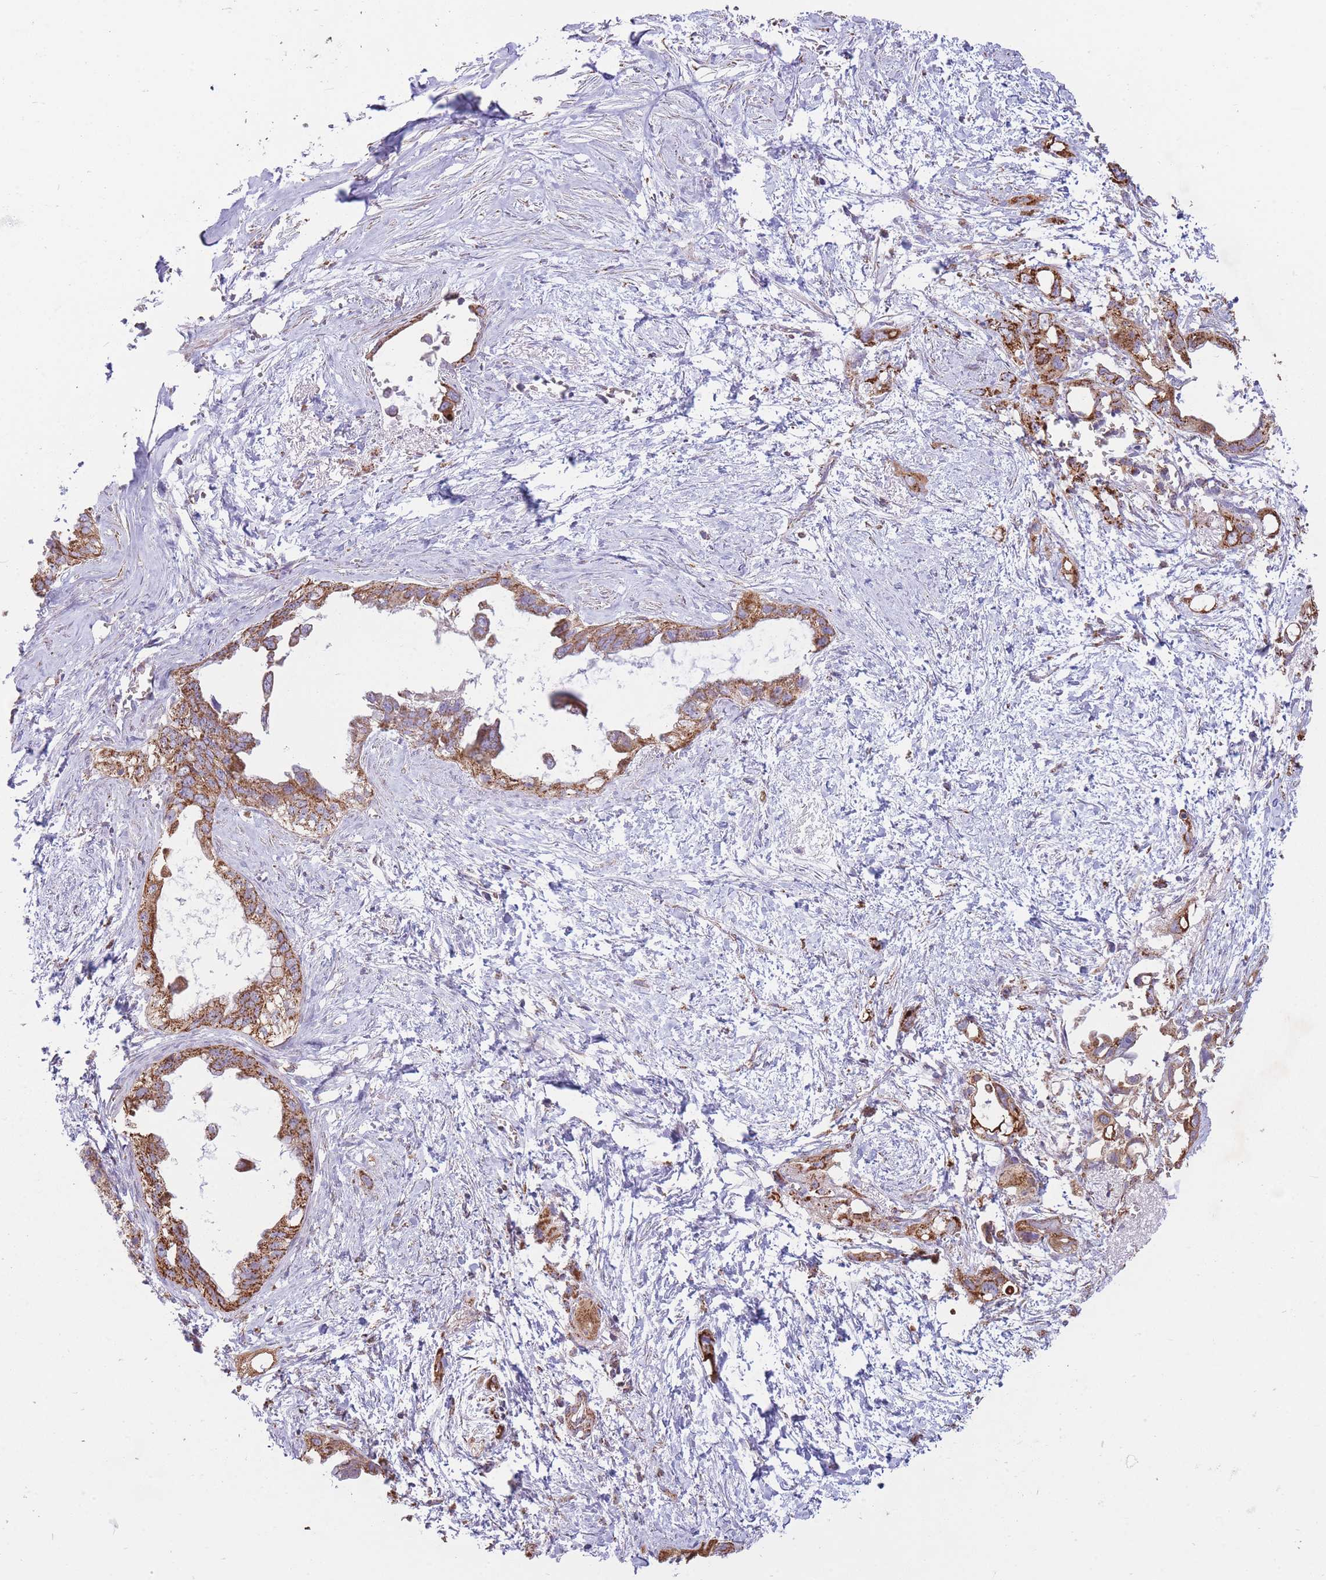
{"staining": {"intensity": "strong", "quantity": ">75%", "location": "cytoplasmic/membranous"}, "tissue": "pancreatic cancer", "cell_type": "Tumor cells", "image_type": "cancer", "snomed": [{"axis": "morphology", "description": "Adenocarcinoma, NOS"}, {"axis": "topography", "description": "Pancreas"}], "caption": "A high-resolution image shows immunohistochemistry (IHC) staining of pancreatic adenocarcinoma, which shows strong cytoplasmic/membranous positivity in approximately >75% of tumor cells. Using DAB (3,3'-diaminobenzidine) (brown) and hematoxylin (blue) stains, captured at high magnification using brightfield microscopy.", "gene": "KIF16B", "patient": {"sex": "male", "age": 61}}